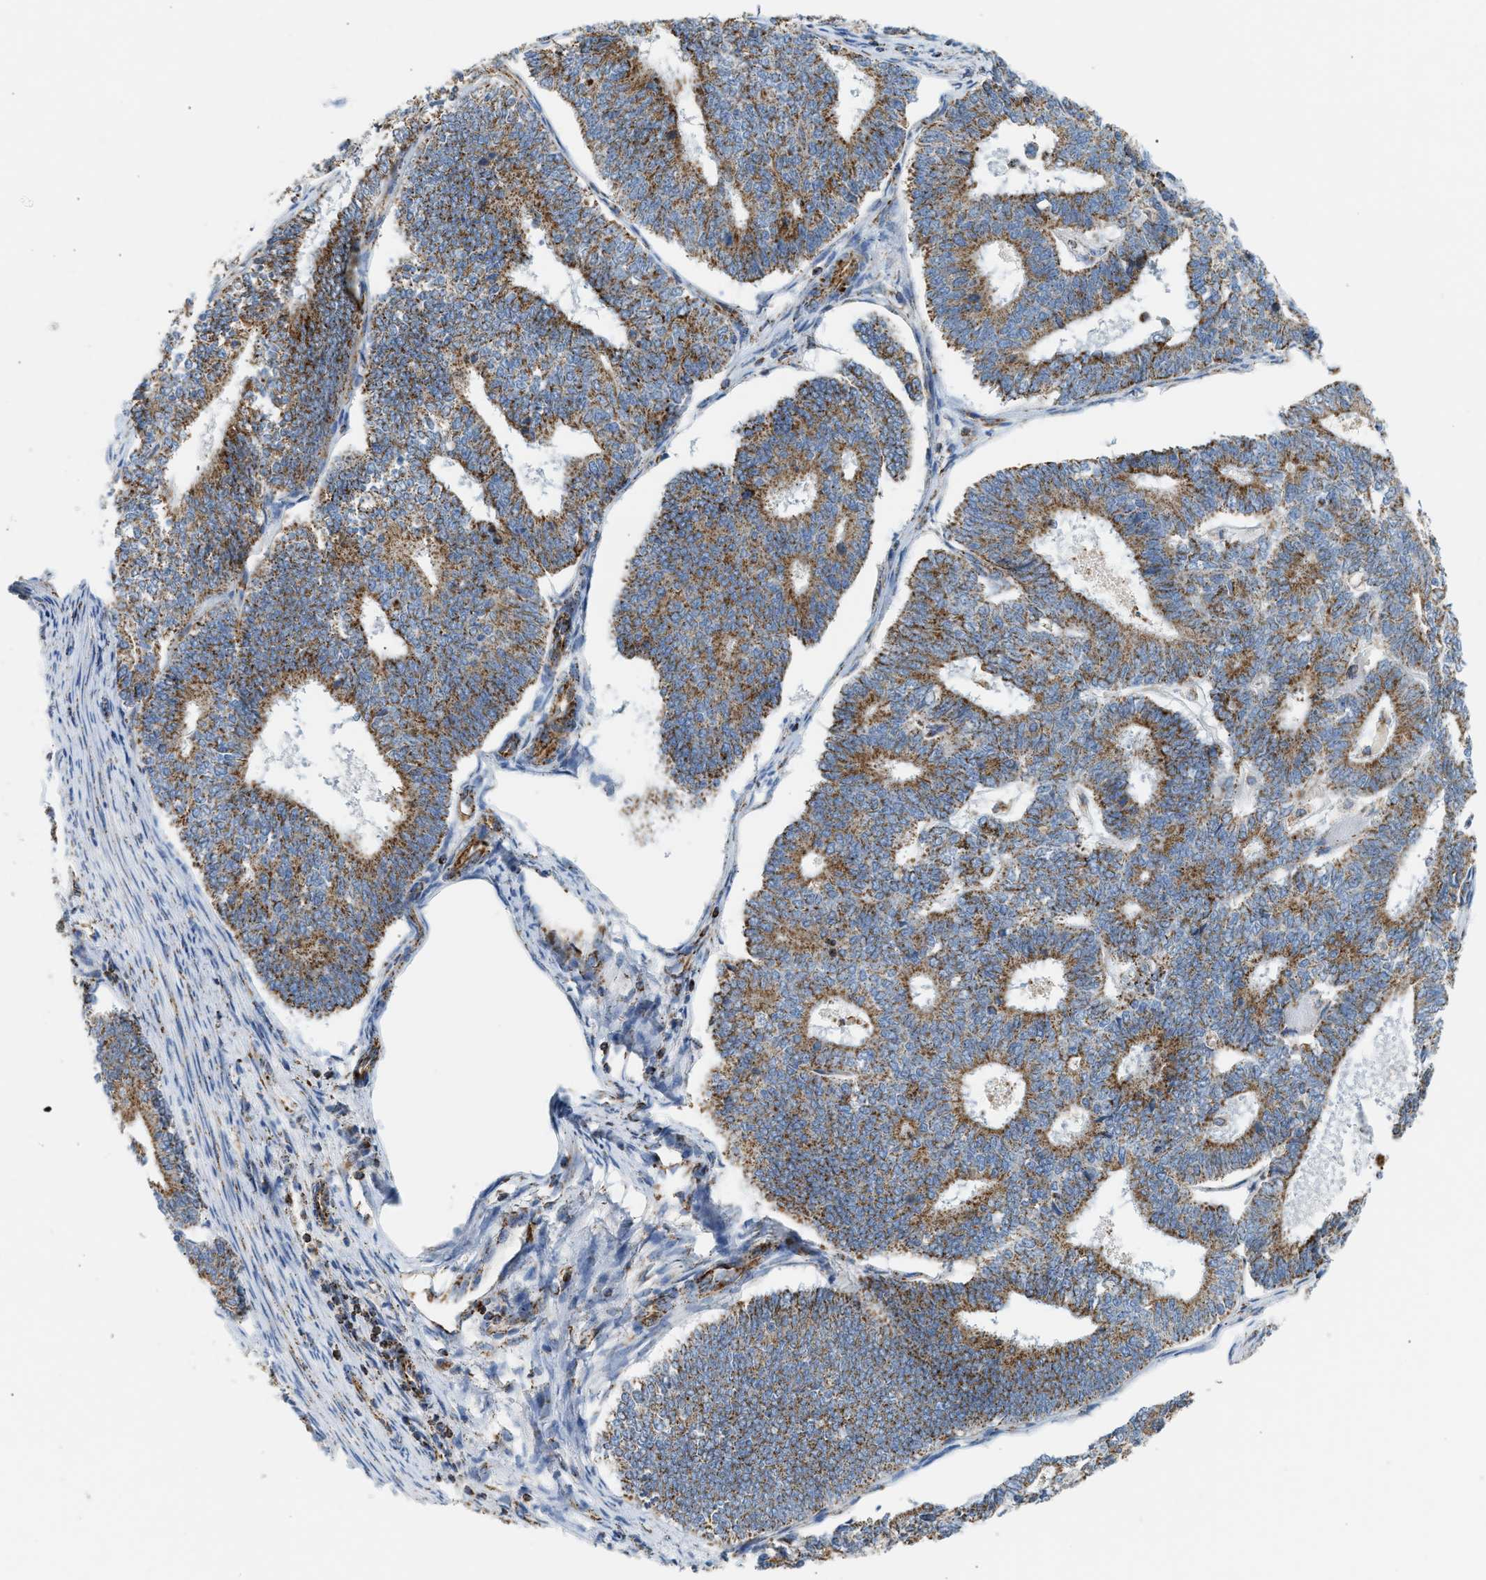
{"staining": {"intensity": "moderate", "quantity": ">75%", "location": "cytoplasmic/membranous"}, "tissue": "endometrial cancer", "cell_type": "Tumor cells", "image_type": "cancer", "snomed": [{"axis": "morphology", "description": "Adenocarcinoma, NOS"}, {"axis": "topography", "description": "Endometrium"}], "caption": "Immunohistochemistry micrograph of neoplastic tissue: adenocarcinoma (endometrial) stained using immunohistochemistry (IHC) shows medium levels of moderate protein expression localized specifically in the cytoplasmic/membranous of tumor cells, appearing as a cytoplasmic/membranous brown color.", "gene": "OGDH", "patient": {"sex": "female", "age": 70}}